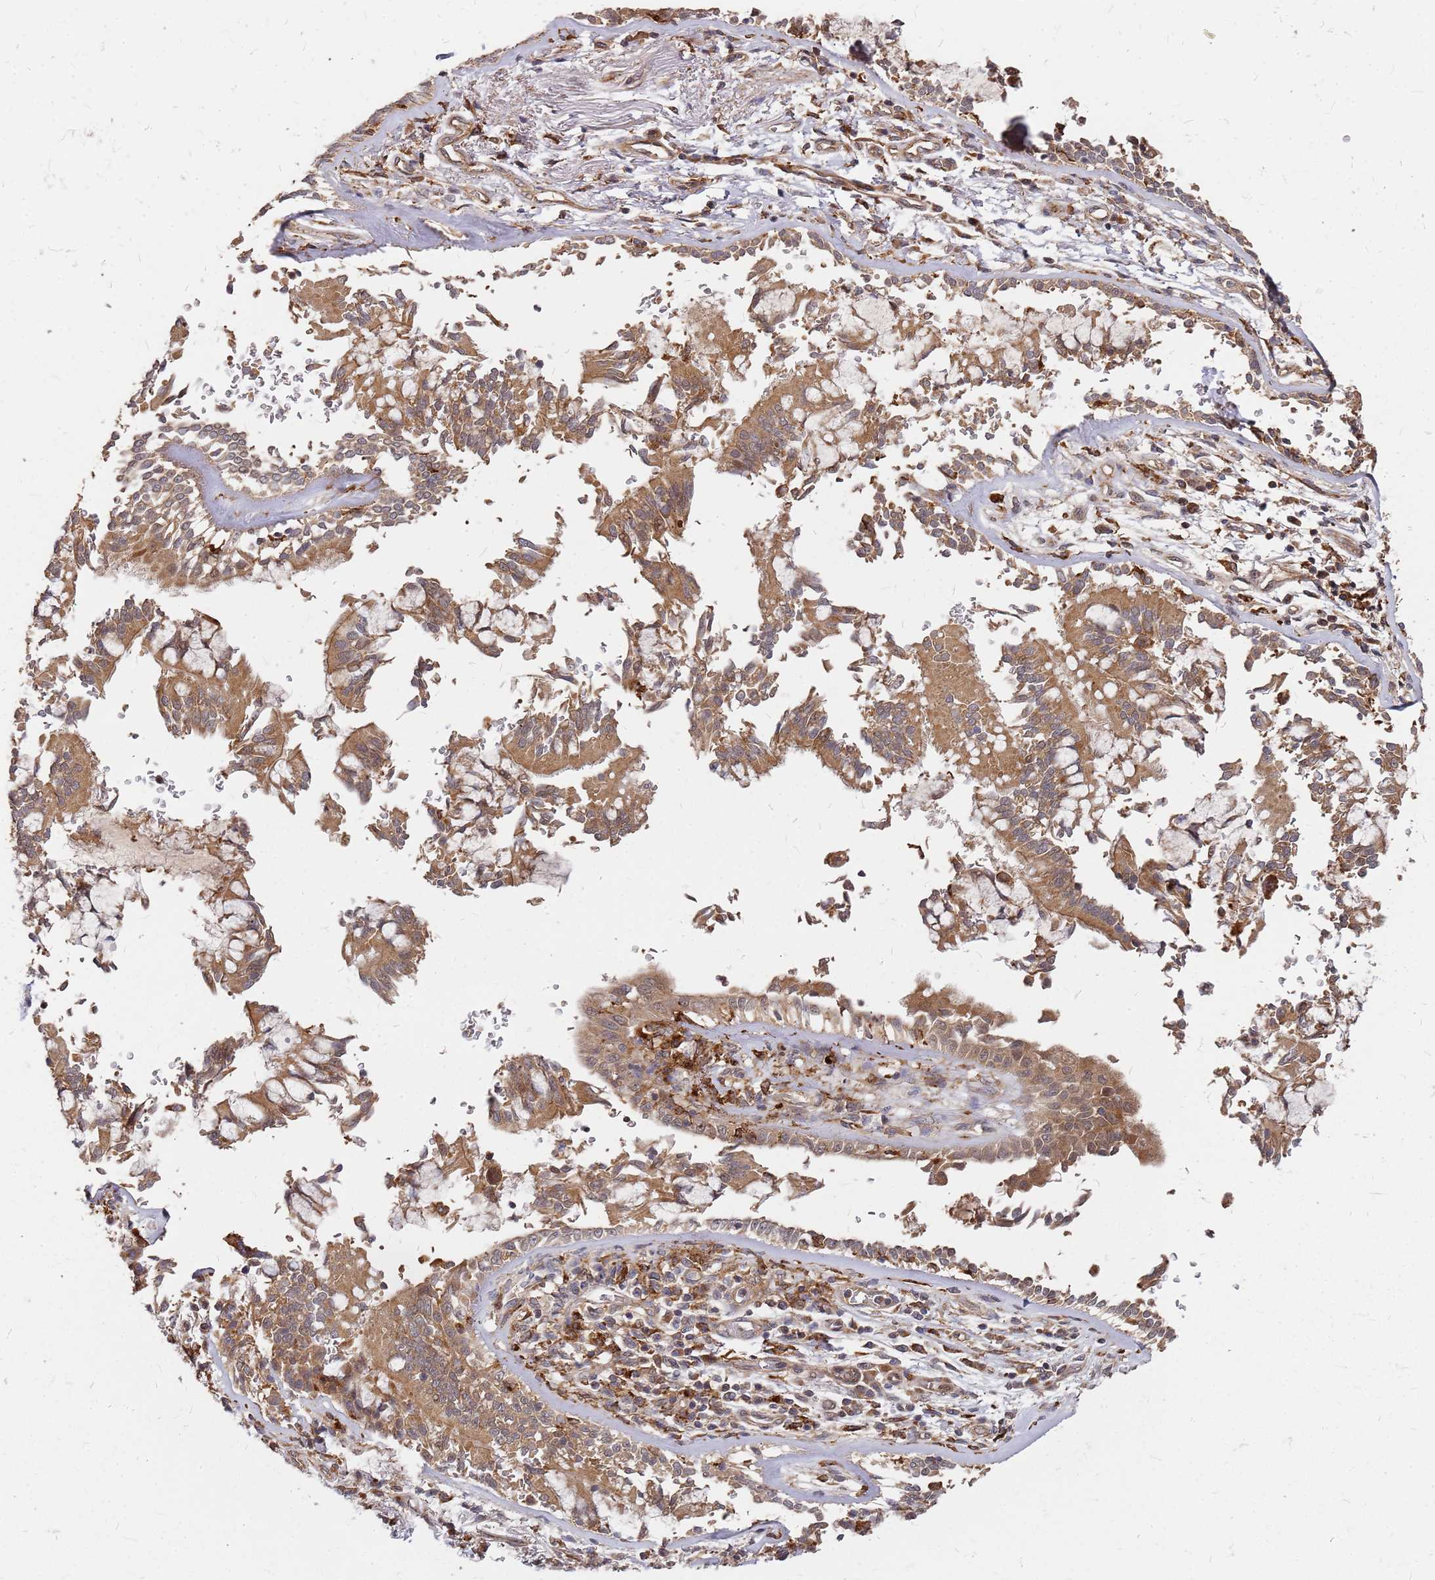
{"staining": {"intensity": "moderate", "quantity": ">75%", "location": "cytoplasmic/membranous,nuclear"}, "tissue": "adipose tissue", "cell_type": "Adipocytes", "image_type": "normal", "snomed": [{"axis": "morphology", "description": "Normal tissue, NOS"}, {"axis": "topography", "description": "Cartilage tissue"}], "caption": "The image reveals a brown stain indicating the presence of a protein in the cytoplasmic/membranous,nuclear of adipocytes in adipose tissue.", "gene": "TRABD", "patient": {"sex": "male", "age": 73}}